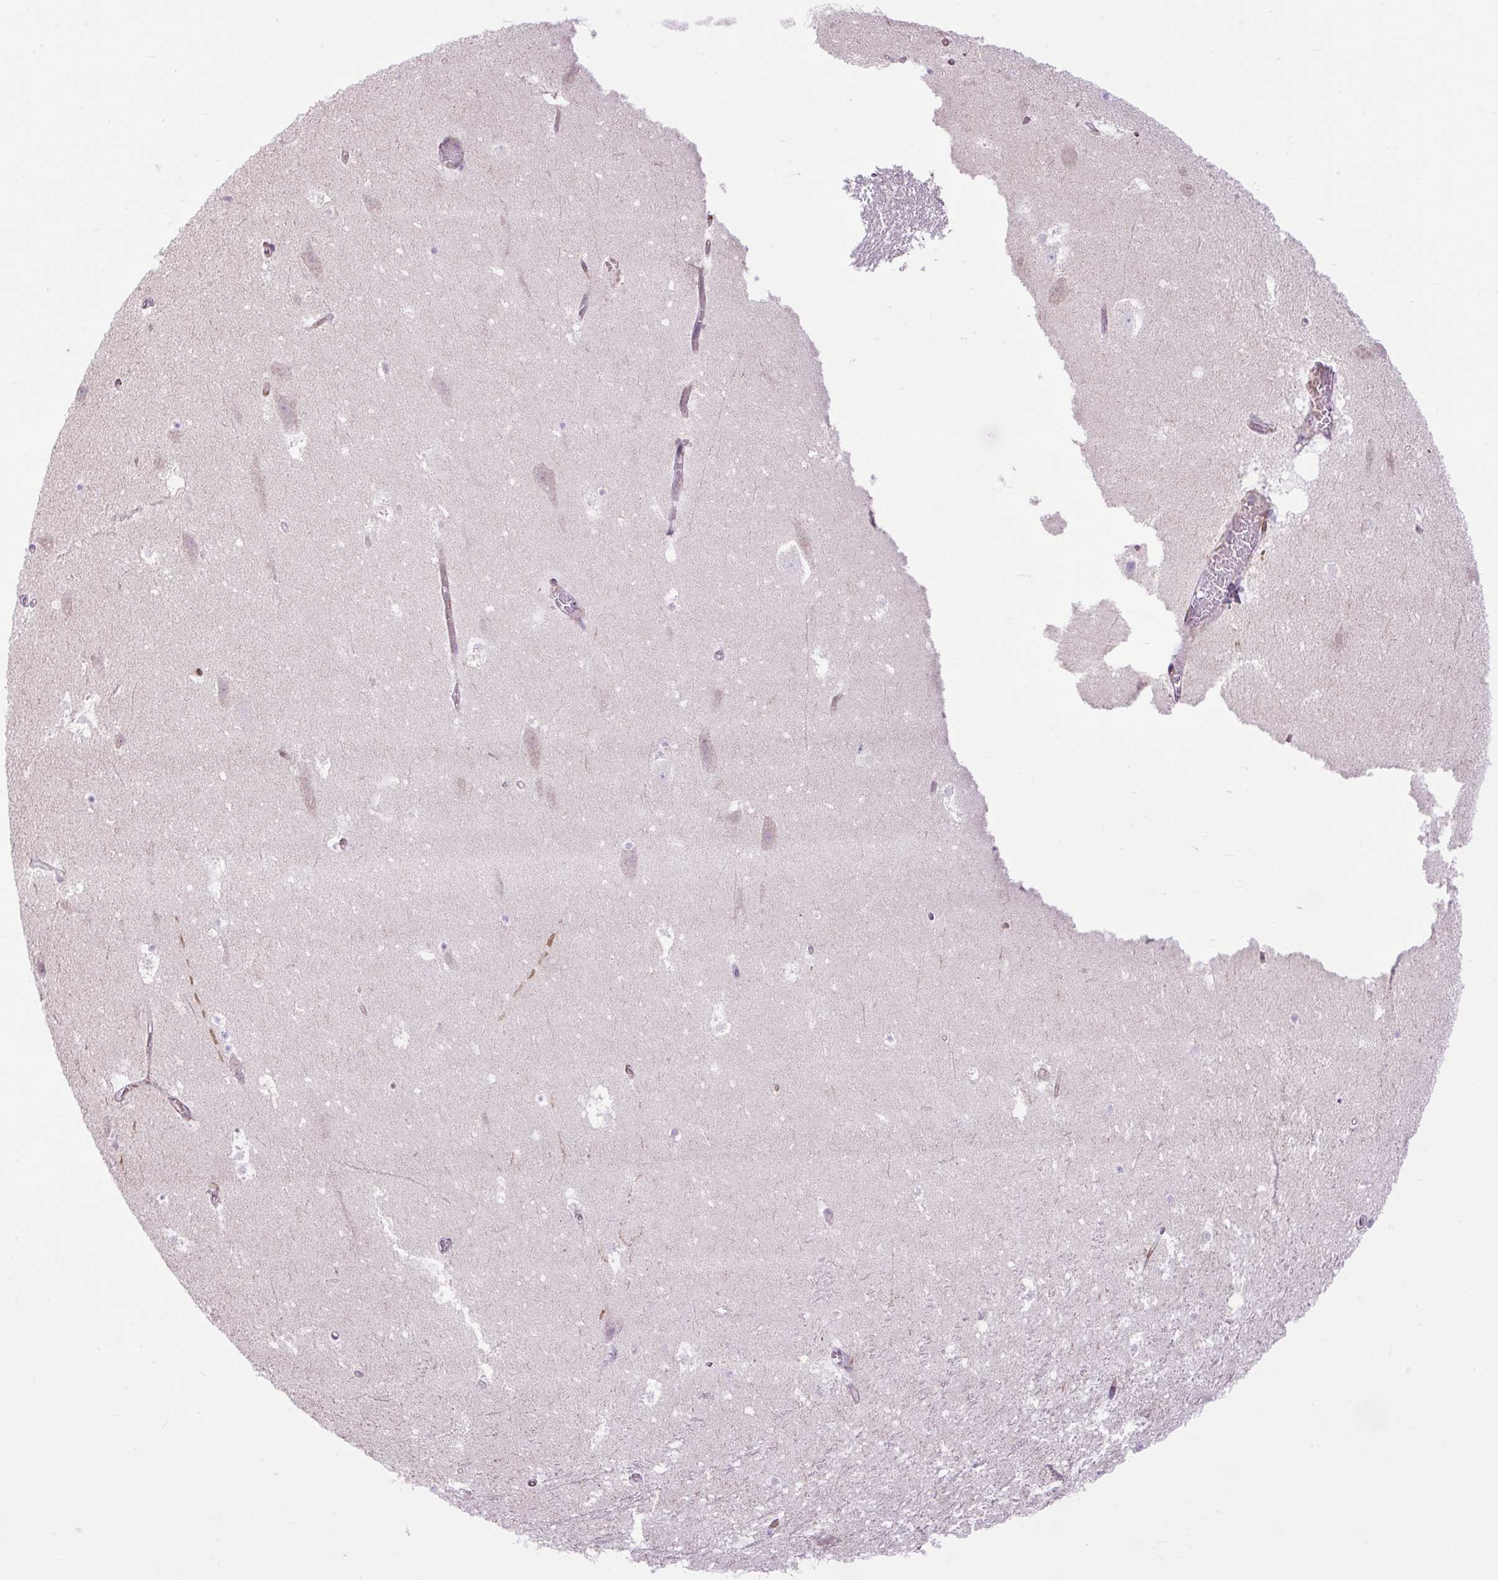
{"staining": {"intensity": "negative", "quantity": "none", "location": "none"}, "tissue": "hippocampus", "cell_type": "Glial cells", "image_type": "normal", "snomed": [{"axis": "morphology", "description": "Normal tissue, NOS"}, {"axis": "topography", "description": "Hippocampus"}], "caption": "Glial cells are negative for brown protein staining in normal hippocampus. (Brightfield microscopy of DAB (3,3'-diaminobenzidine) IHC at high magnification).", "gene": "RNASE10", "patient": {"sex": "female", "age": 42}}